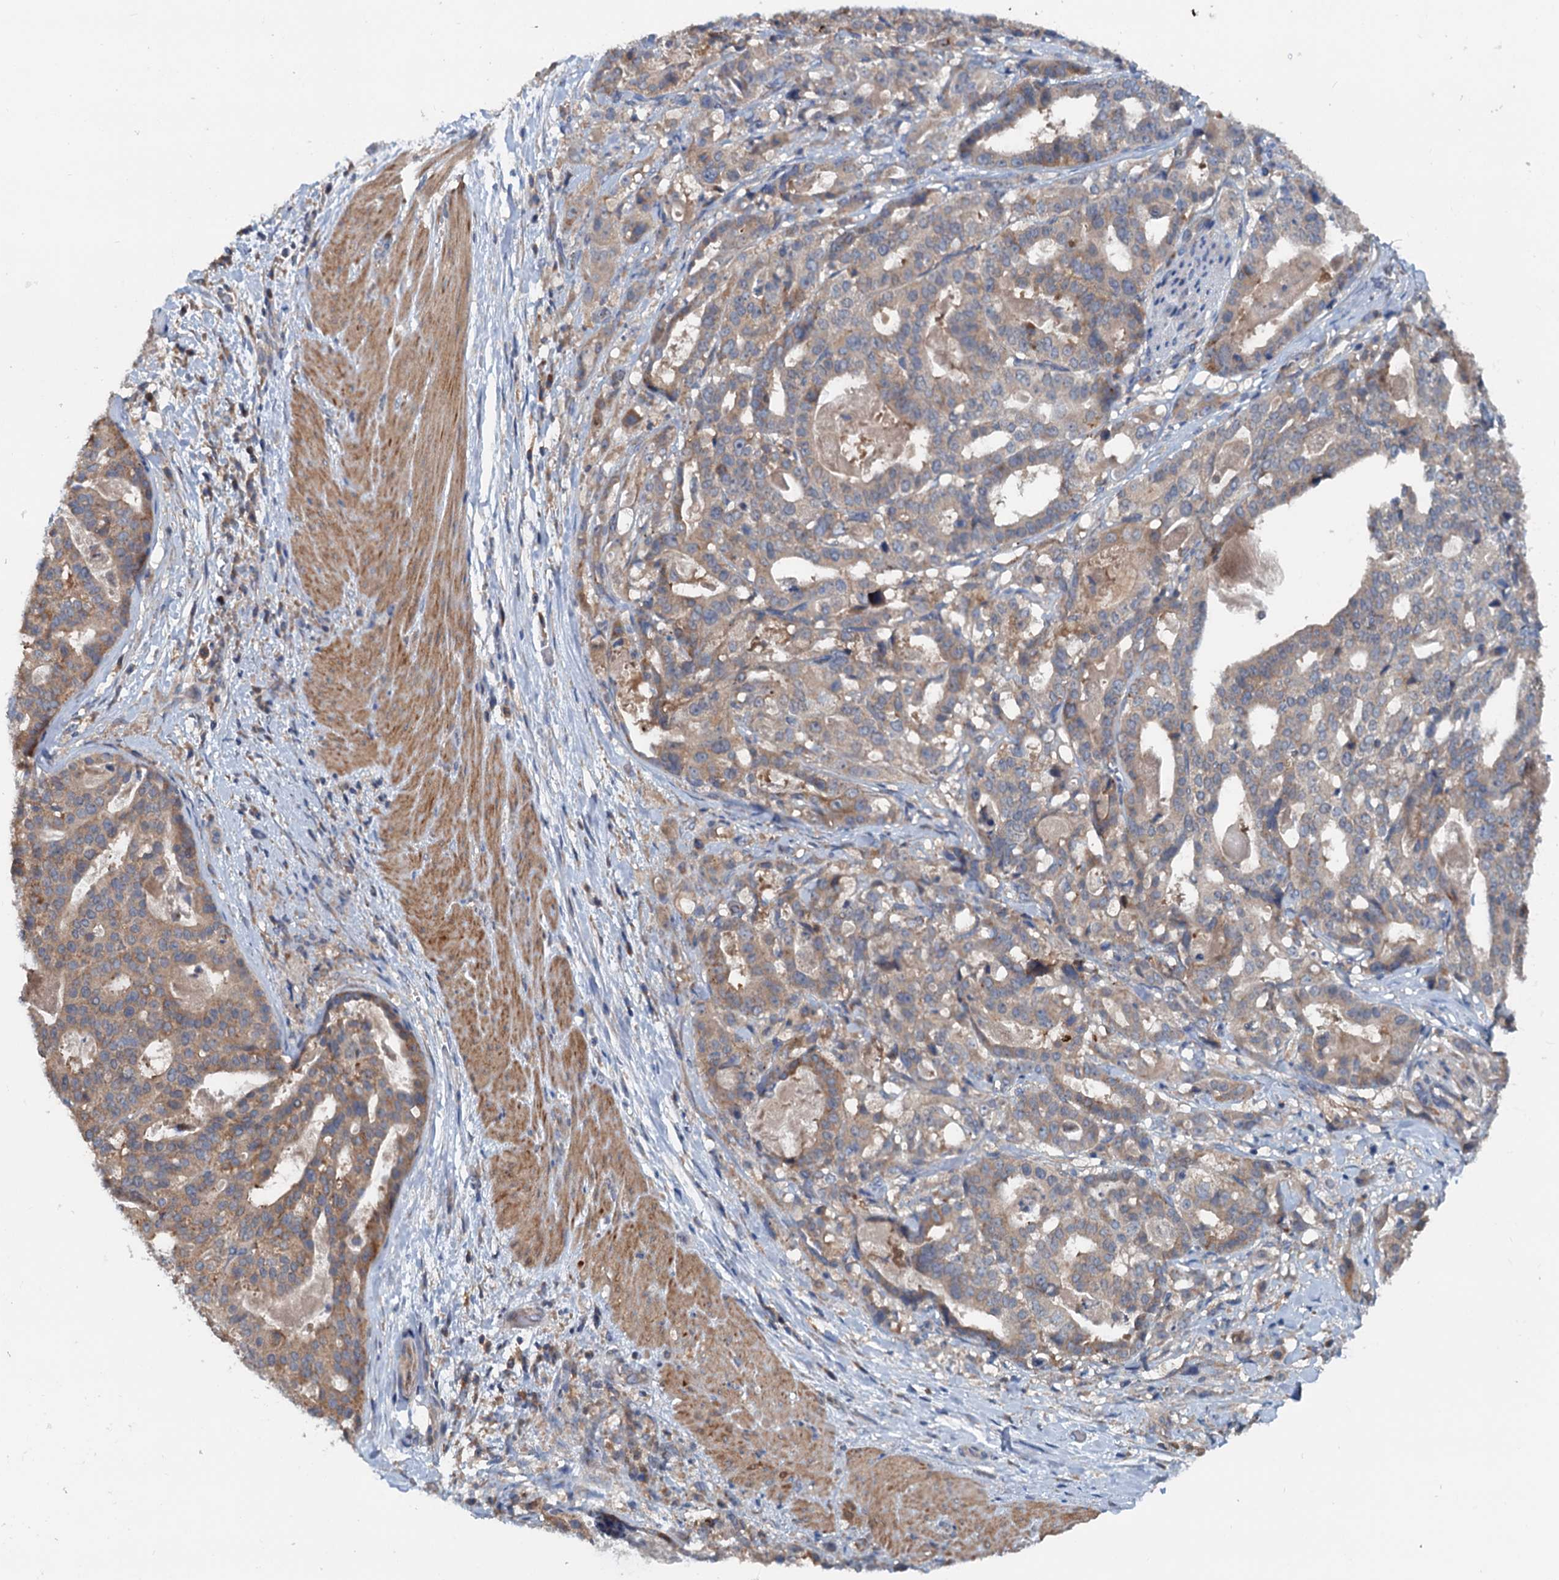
{"staining": {"intensity": "moderate", "quantity": "25%-75%", "location": "cytoplasmic/membranous"}, "tissue": "stomach cancer", "cell_type": "Tumor cells", "image_type": "cancer", "snomed": [{"axis": "morphology", "description": "Adenocarcinoma, NOS"}, {"axis": "topography", "description": "Stomach"}], "caption": "Immunohistochemical staining of adenocarcinoma (stomach) displays moderate cytoplasmic/membranous protein staining in approximately 25%-75% of tumor cells.", "gene": "TEDC1", "patient": {"sex": "male", "age": 48}}